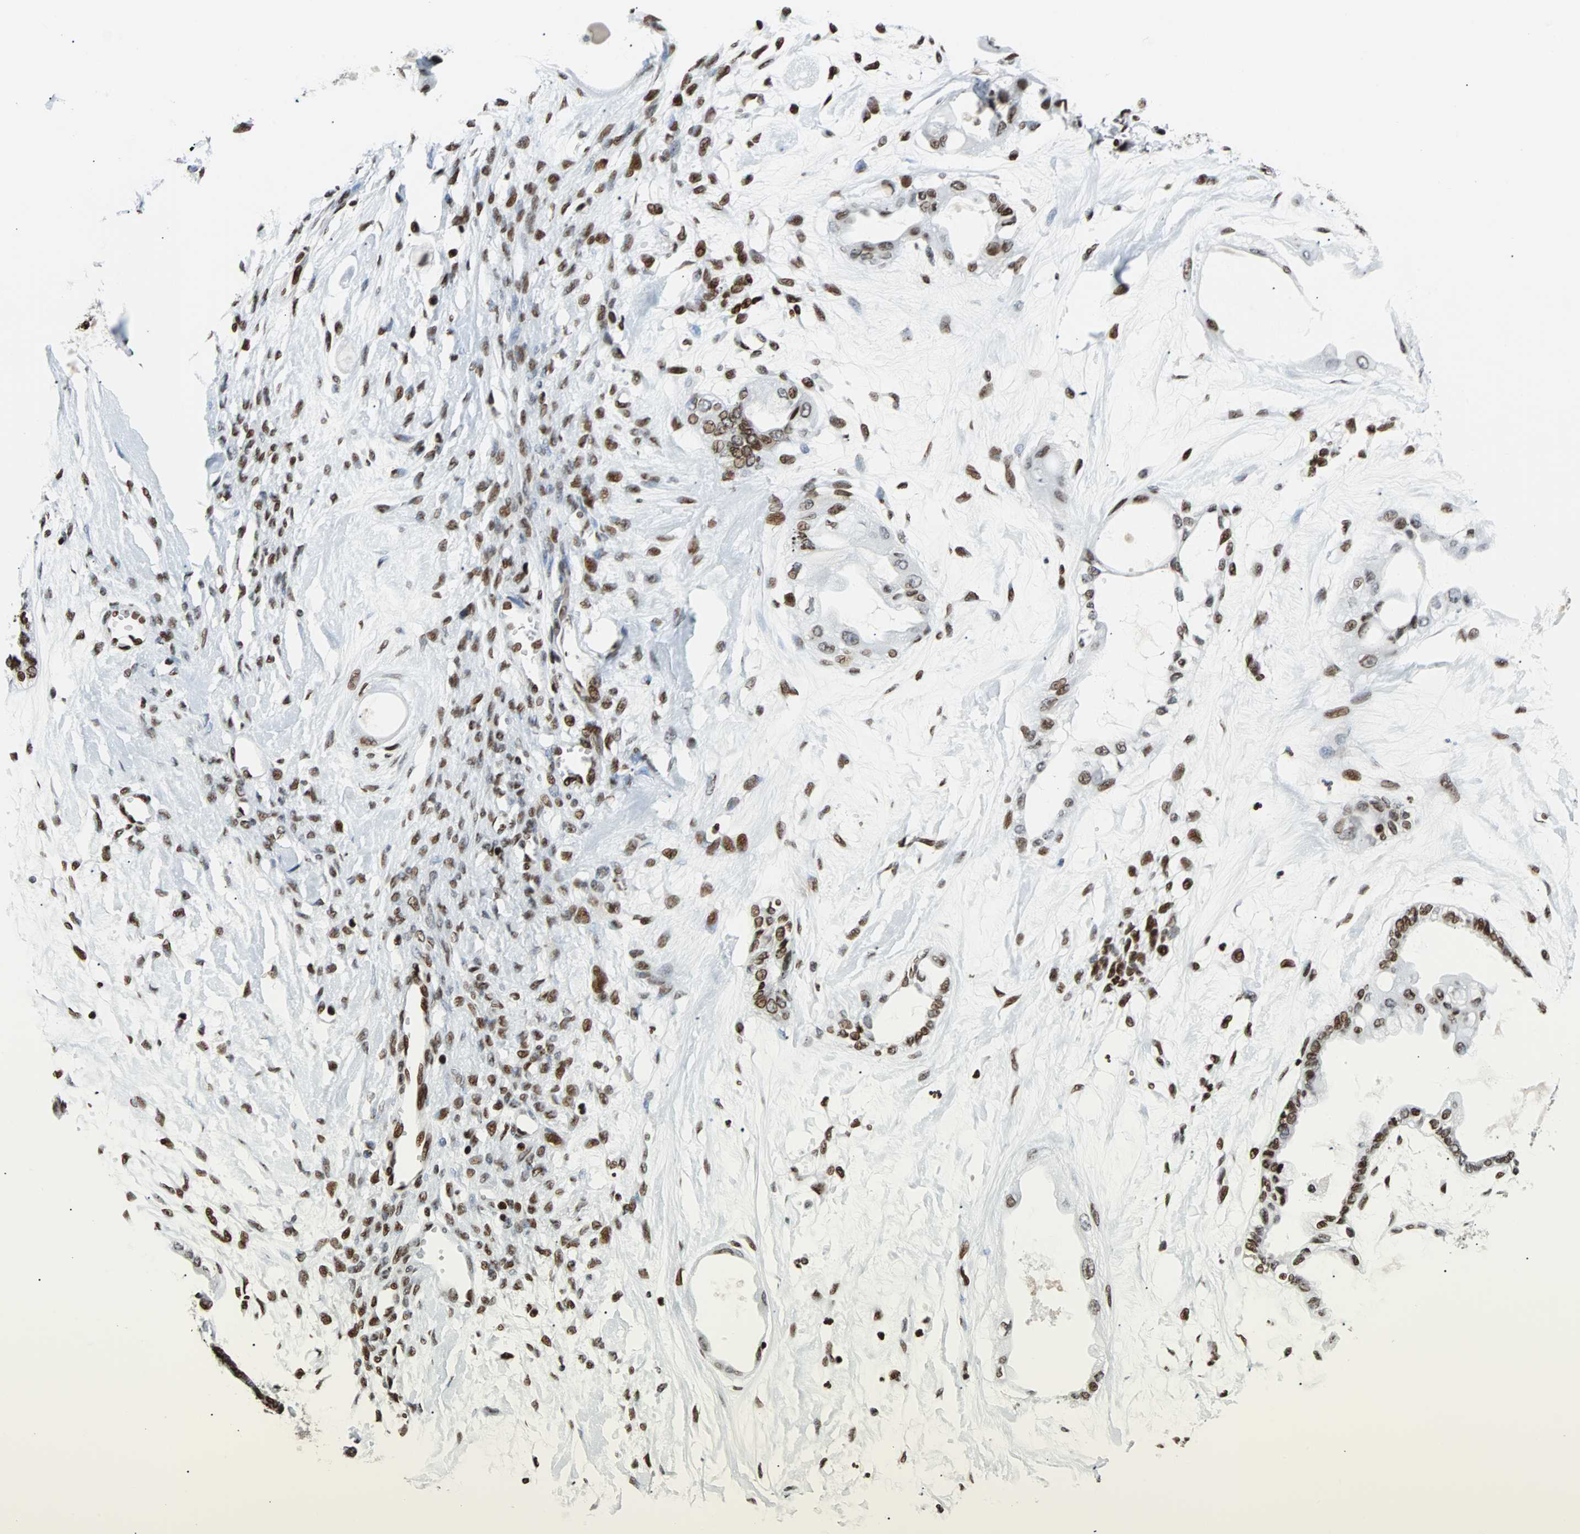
{"staining": {"intensity": "moderate", "quantity": "25%-75%", "location": "nuclear"}, "tissue": "ovarian cancer", "cell_type": "Tumor cells", "image_type": "cancer", "snomed": [{"axis": "morphology", "description": "Carcinoma, NOS"}, {"axis": "morphology", "description": "Carcinoma, endometroid"}, {"axis": "topography", "description": "Ovary"}], "caption": "High-power microscopy captured an immunohistochemistry (IHC) micrograph of ovarian carcinoma, revealing moderate nuclear expression in approximately 25%-75% of tumor cells.", "gene": "ZNF131", "patient": {"sex": "female", "age": 50}}